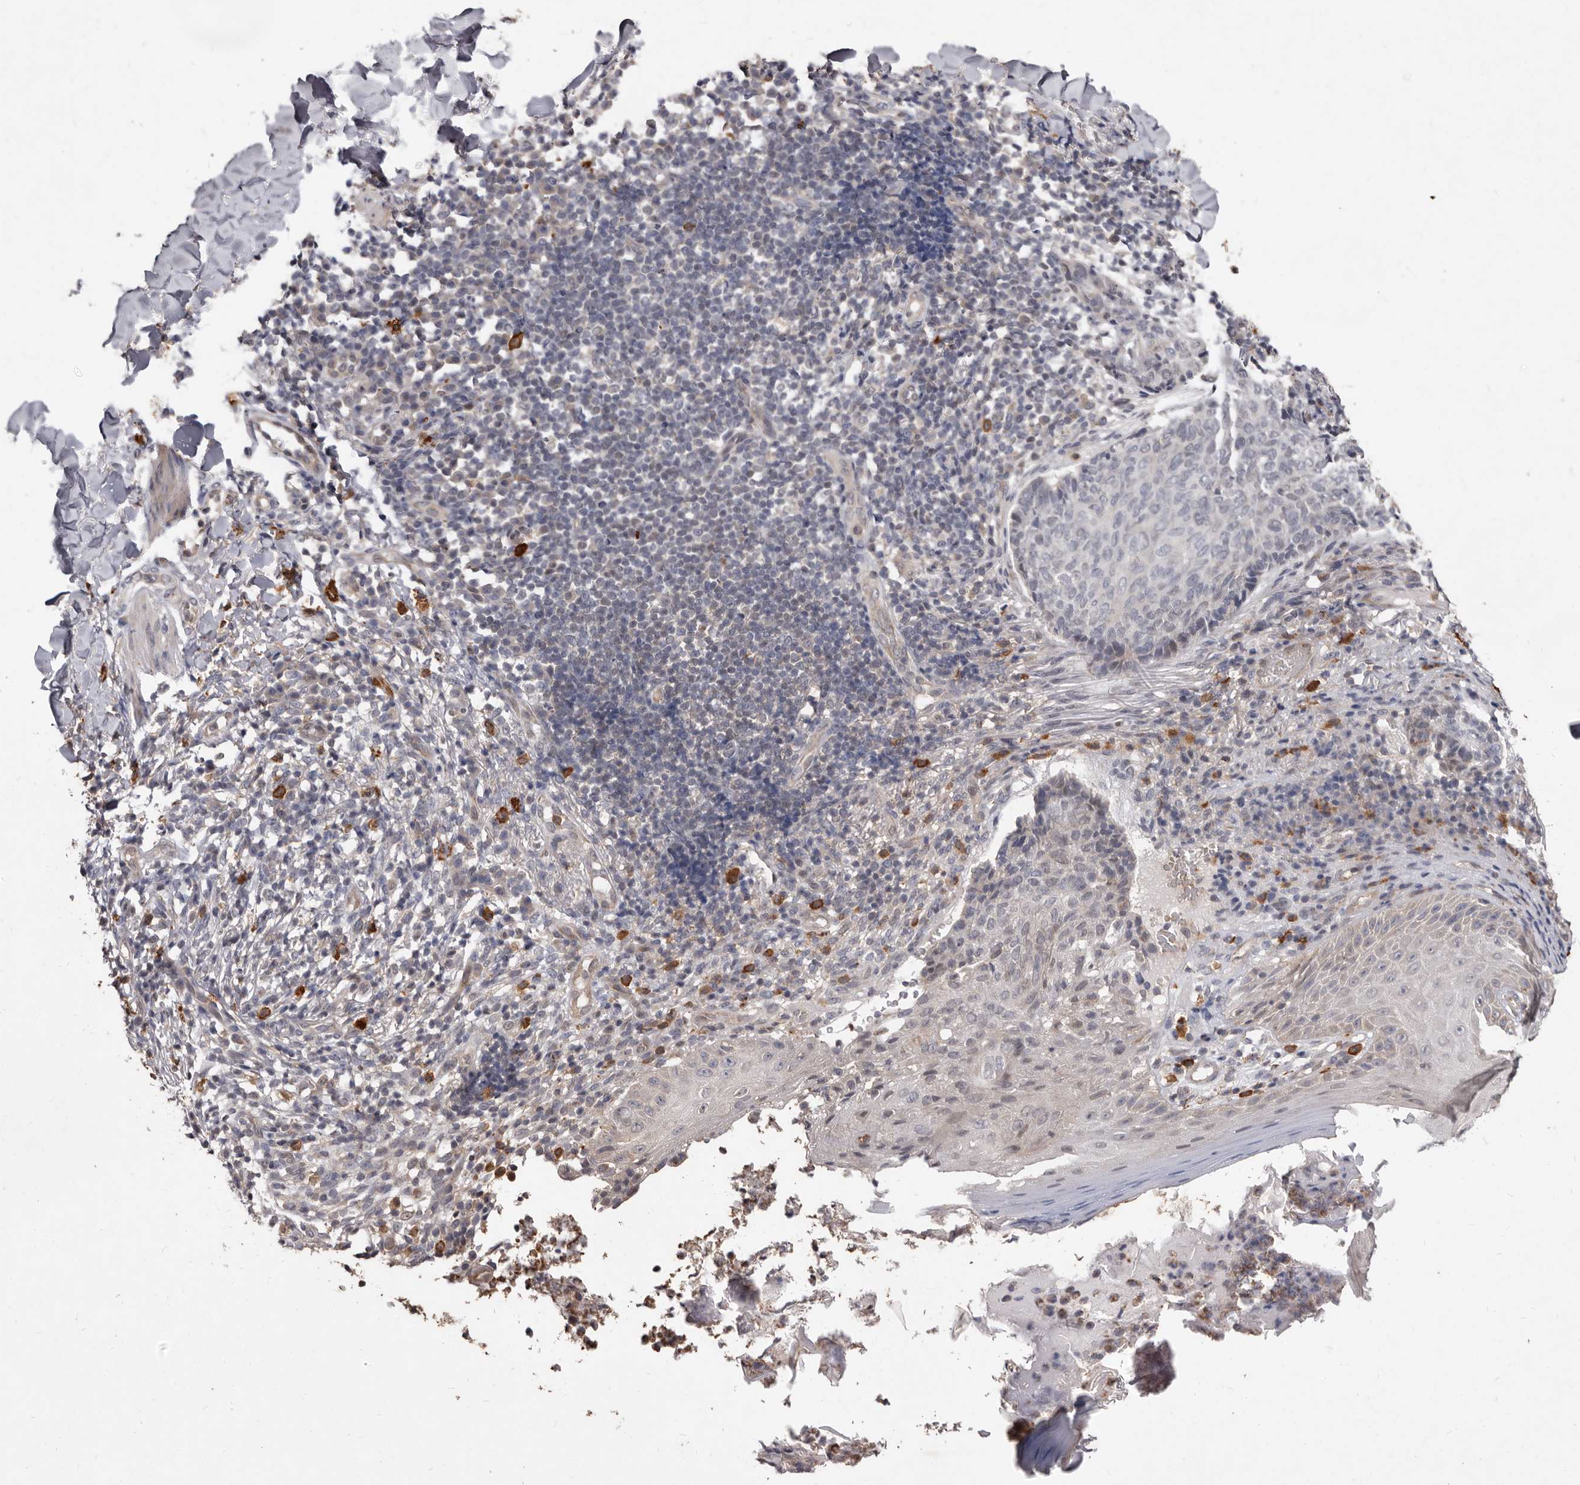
{"staining": {"intensity": "negative", "quantity": "none", "location": "none"}, "tissue": "skin cancer", "cell_type": "Tumor cells", "image_type": "cancer", "snomed": [{"axis": "morphology", "description": "Normal tissue, NOS"}, {"axis": "morphology", "description": "Basal cell carcinoma"}, {"axis": "topography", "description": "Skin"}], "caption": "Tumor cells are negative for brown protein staining in skin cancer (basal cell carcinoma).", "gene": "ACLY", "patient": {"sex": "male", "age": 50}}